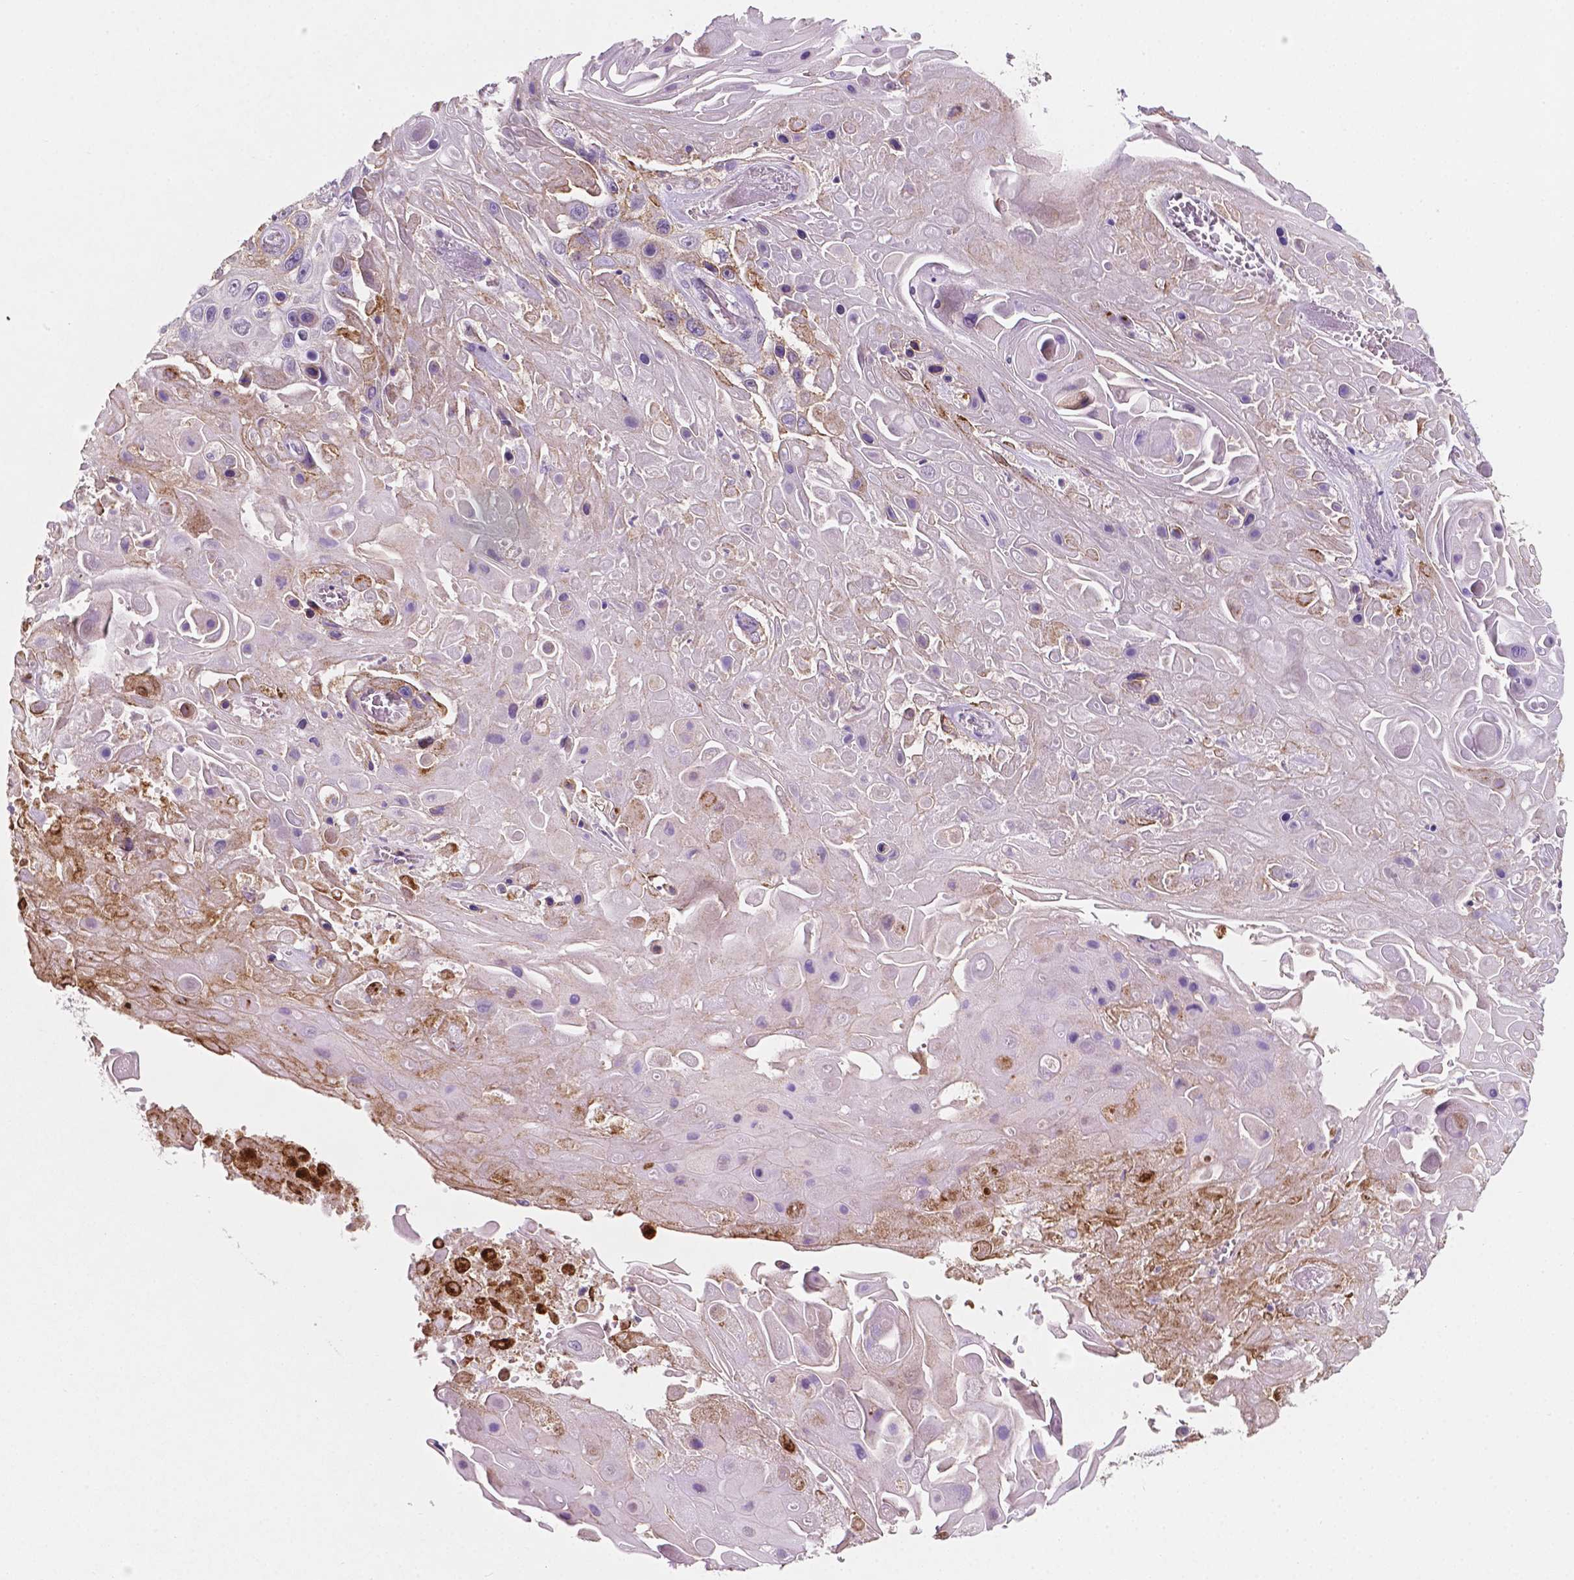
{"staining": {"intensity": "weak", "quantity": "25%-75%", "location": "cytoplasmic/membranous"}, "tissue": "skin cancer", "cell_type": "Tumor cells", "image_type": "cancer", "snomed": [{"axis": "morphology", "description": "Squamous cell carcinoma, NOS"}, {"axis": "topography", "description": "Skin"}], "caption": "Protein staining by immunohistochemistry shows weak cytoplasmic/membranous expression in approximately 25%-75% of tumor cells in skin cancer (squamous cell carcinoma).", "gene": "EGFR", "patient": {"sex": "male", "age": 82}}